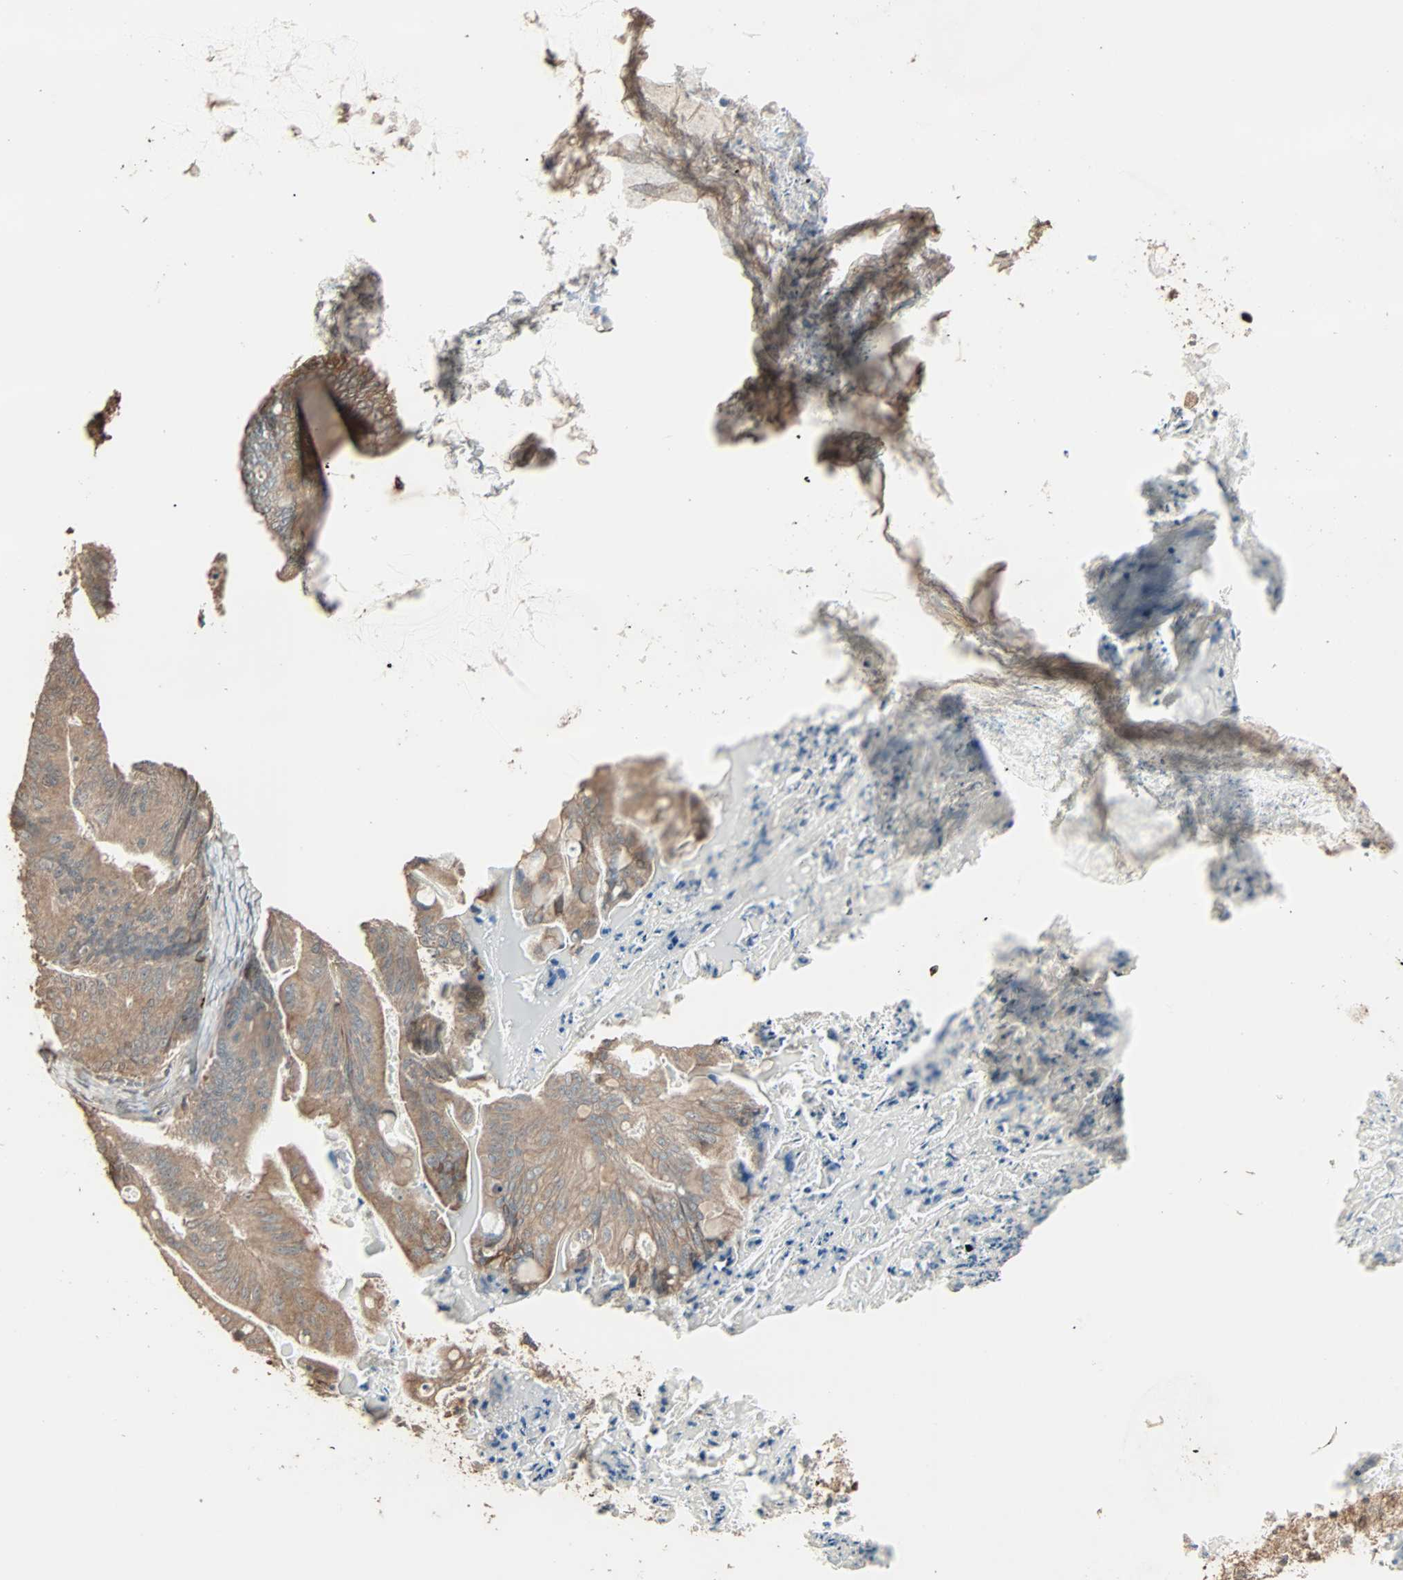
{"staining": {"intensity": "moderate", "quantity": ">75%", "location": "cytoplasmic/membranous"}, "tissue": "ovarian cancer", "cell_type": "Tumor cells", "image_type": "cancer", "snomed": [{"axis": "morphology", "description": "Cystadenocarcinoma, mucinous, NOS"}, {"axis": "topography", "description": "Ovary"}], "caption": "Immunohistochemistry histopathology image of mucinous cystadenocarcinoma (ovarian) stained for a protein (brown), which reveals medium levels of moderate cytoplasmic/membranous staining in about >75% of tumor cells.", "gene": "CALCRL", "patient": {"sex": "female", "age": 37}}